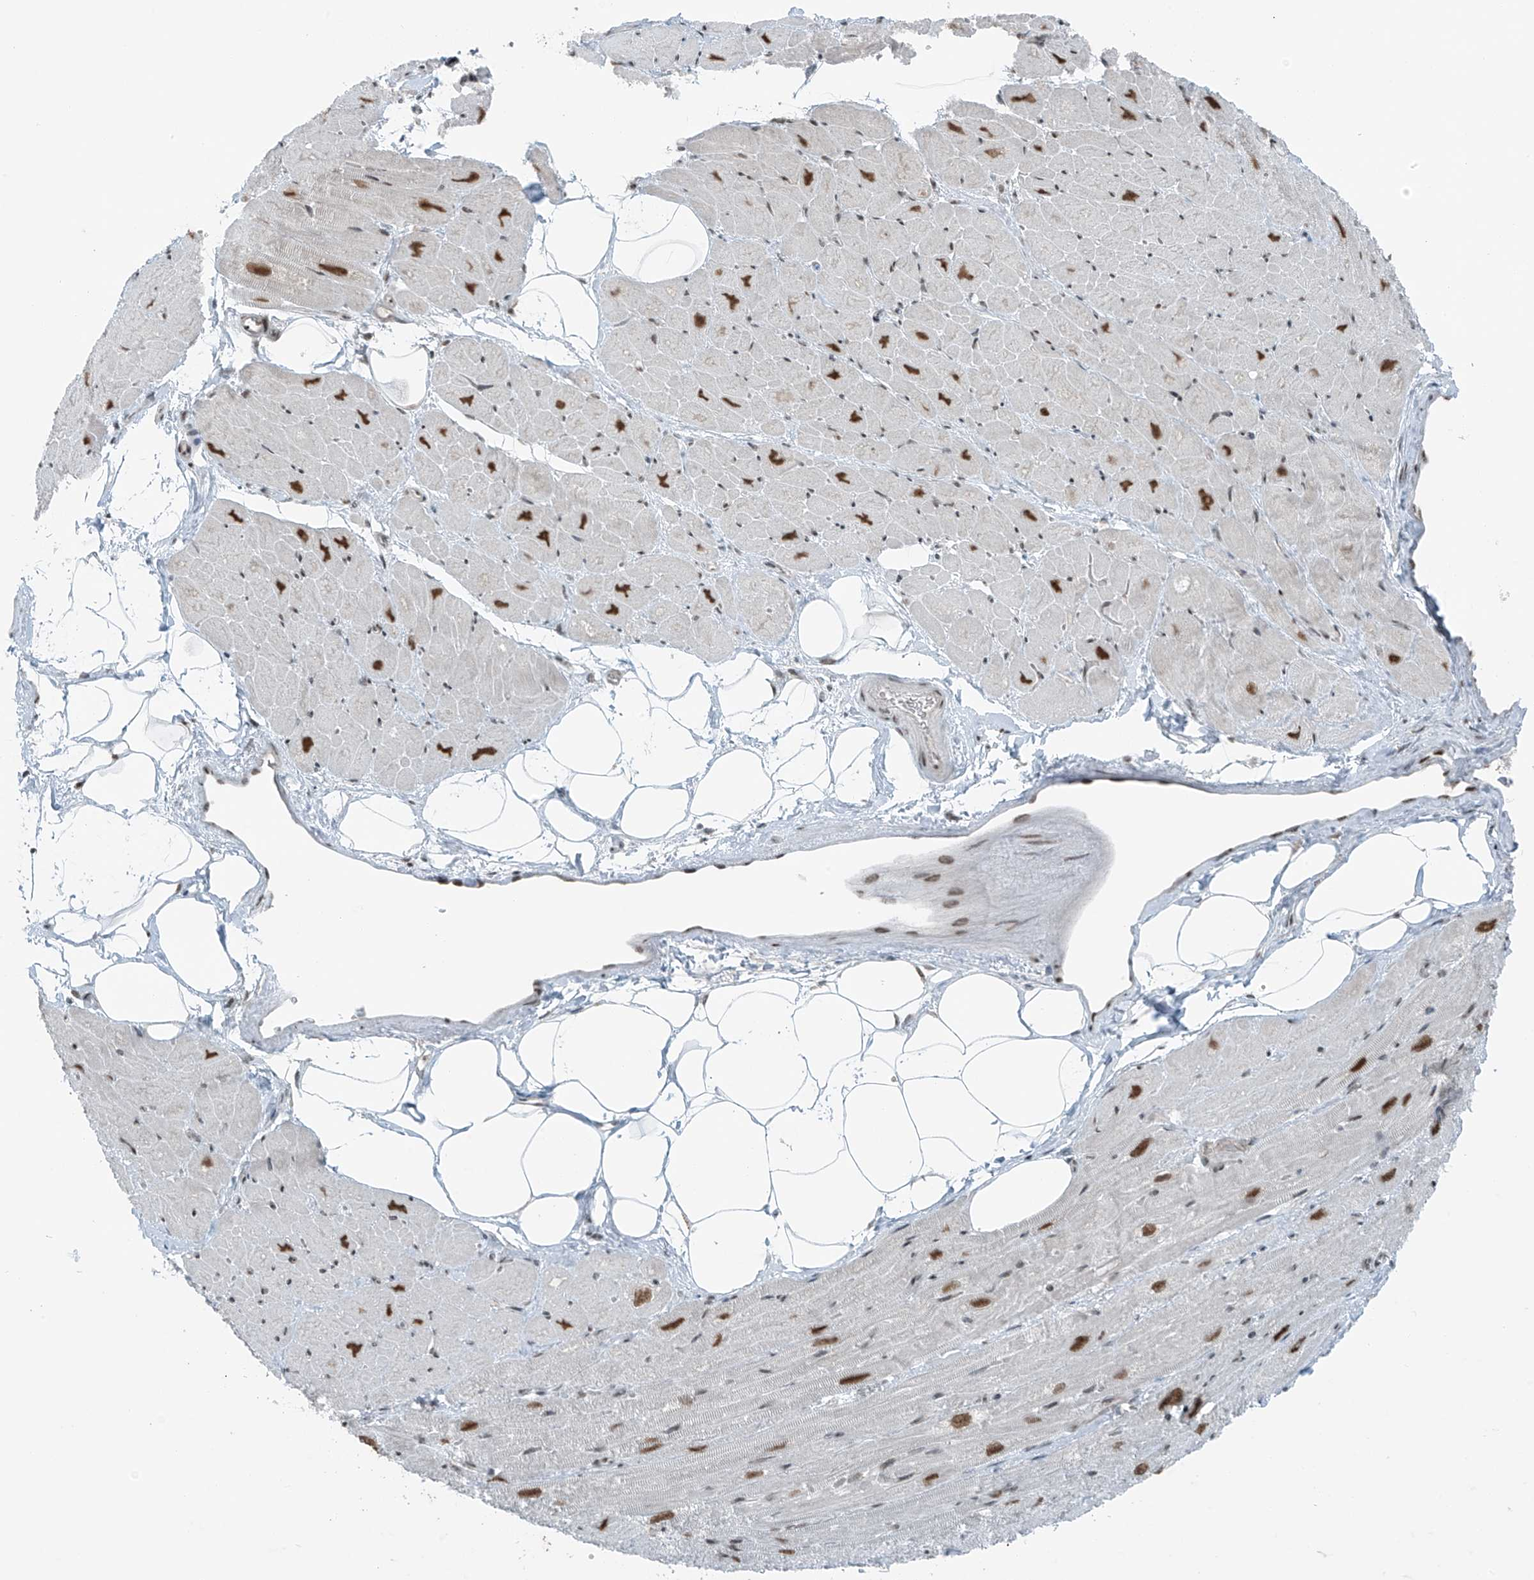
{"staining": {"intensity": "moderate", "quantity": "25%-75%", "location": "nuclear"}, "tissue": "heart muscle", "cell_type": "Cardiomyocytes", "image_type": "normal", "snomed": [{"axis": "morphology", "description": "Normal tissue, NOS"}, {"axis": "topography", "description": "Heart"}], "caption": "Cardiomyocytes display medium levels of moderate nuclear expression in about 25%-75% of cells in normal heart muscle. Nuclei are stained in blue.", "gene": "WRNIP1", "patient": {"sex": "male", "age": 50}}